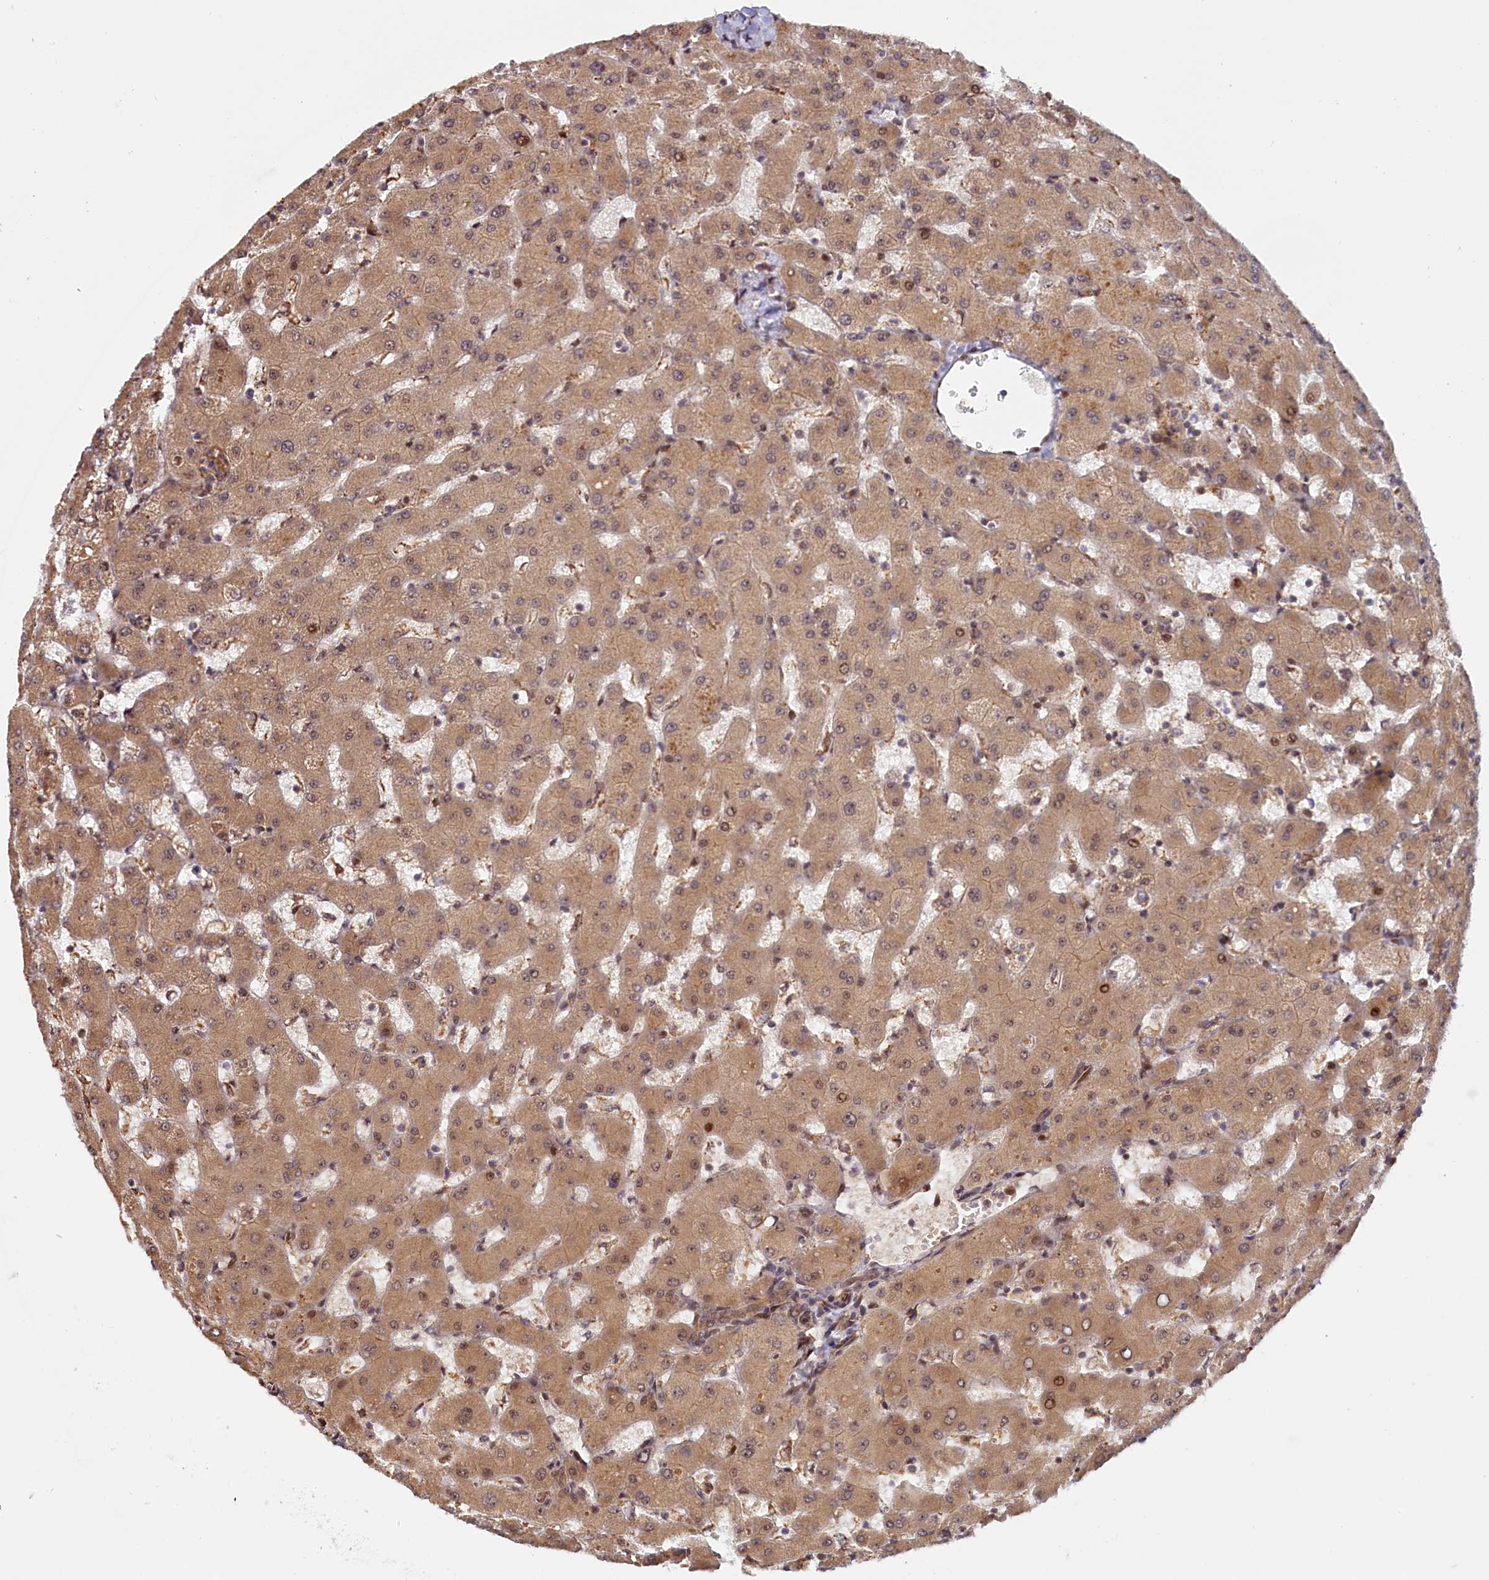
{"staining": {"intensity": "moderate", "quantity": ">75%", "location": "cytoplasmic/membranous"}, "tissue": "liver", "cell_type": "Cholangiocytes", "image_type": "normal", "snomed": [{"axis": "morphology", "description": "Normal tissue, NOS"}, {"axis": "topography", "description": "Liver"}], "caption": "Immunohistochemical staining of normal liver shows >75% levels of moderate cytoplasmic/membranous protein staining in about >75% of cholangiocytes.", "gene": "ANKRD24", "patient": {"sex": "female", "age": 63}}